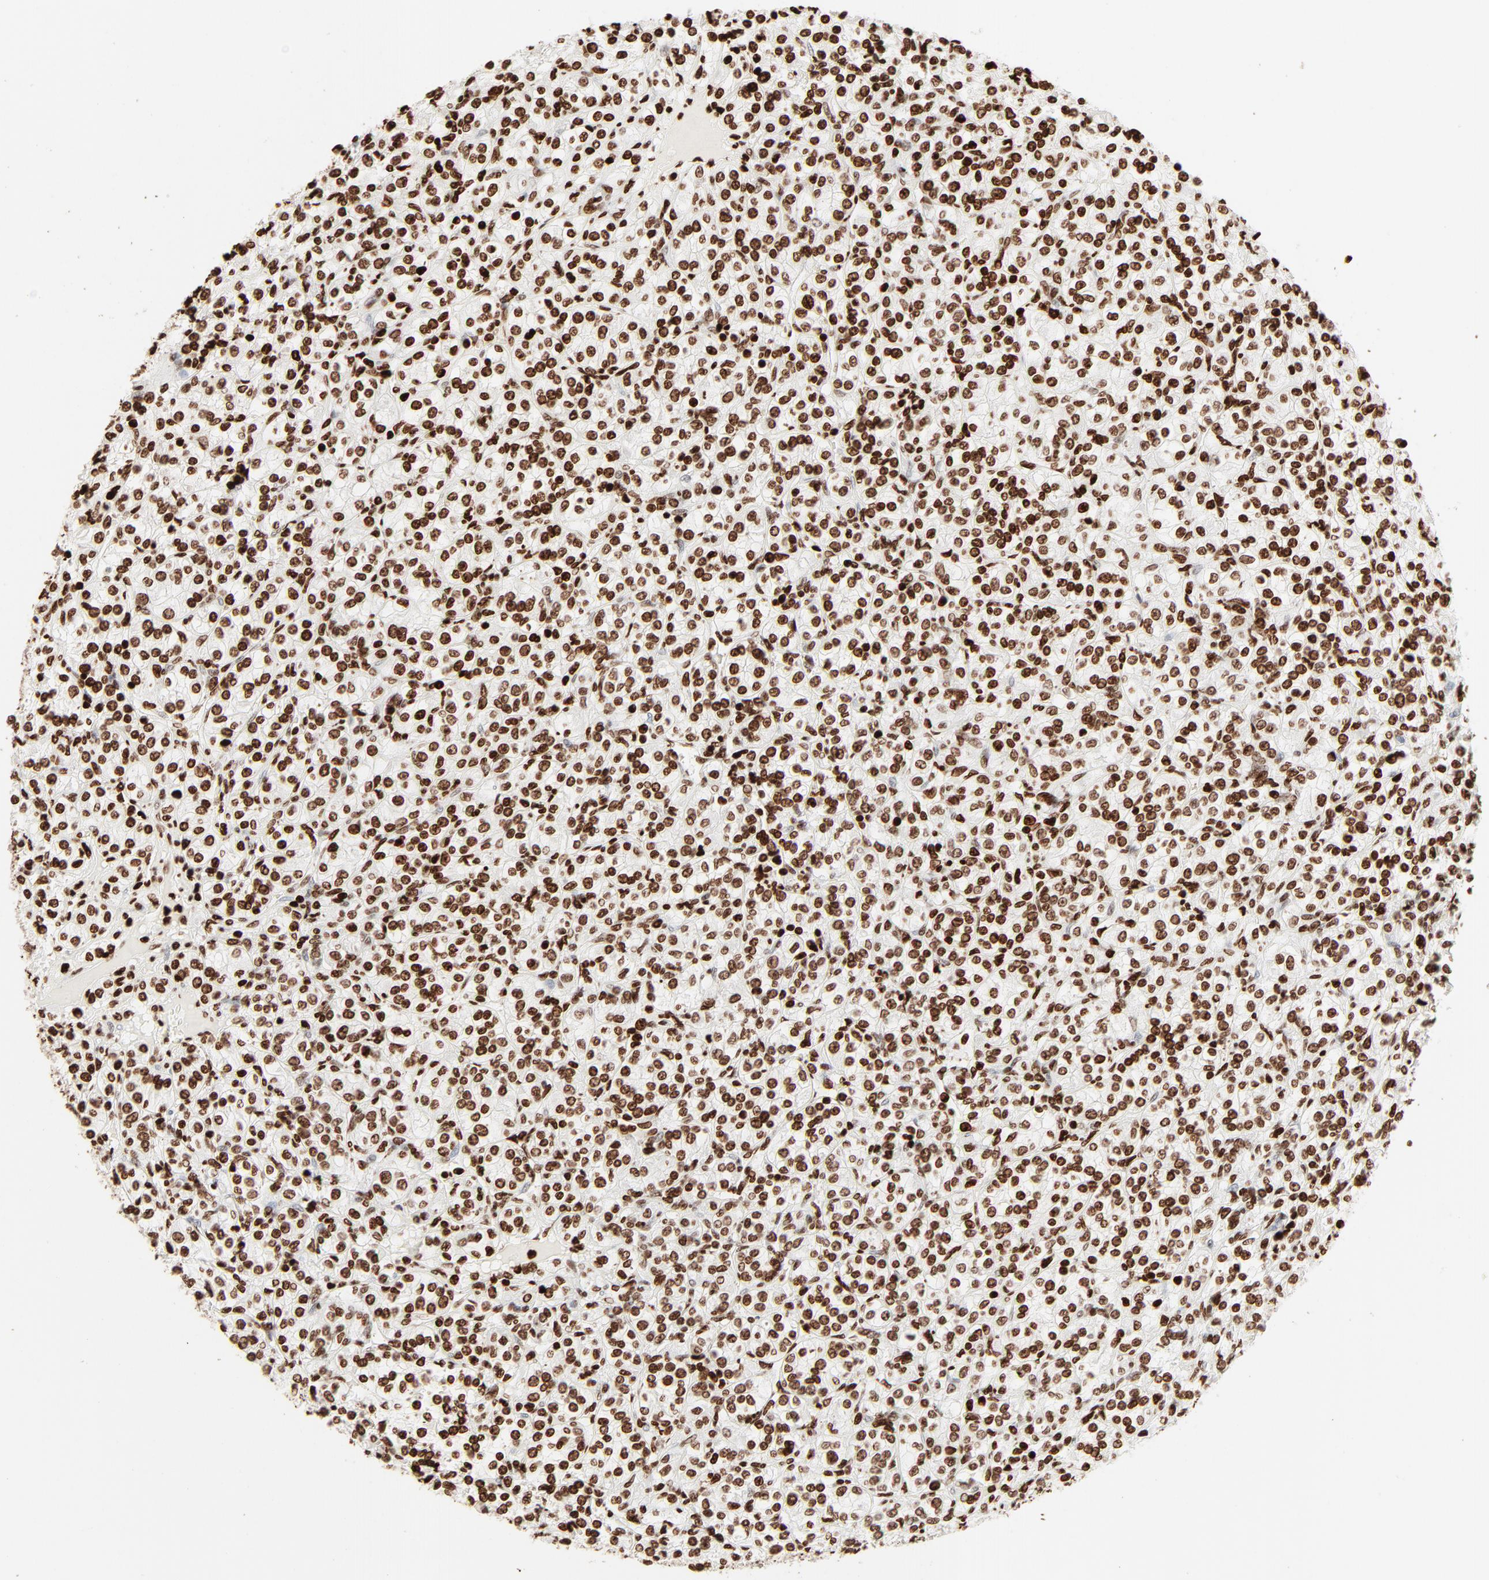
{"staining": {"intensity": "strong", "quantity": ">75%", "location": "nuclear"}, "tissue": "renal cancer", "cell_type": "Tumor cells", "image_type": "cancer", "snomed": [{"axis": "morphology", "description": "Adenocarcinoma, NOS"}, {"axis": "topography", "description": "Kidney"}], "caption": "The immunohistochemical stain shows strong nuclear expression in tumor cells of renal adenocarcinoma tissue.", "gene": "HMGB2", "patient": {"sex": "male", "age": 77}}